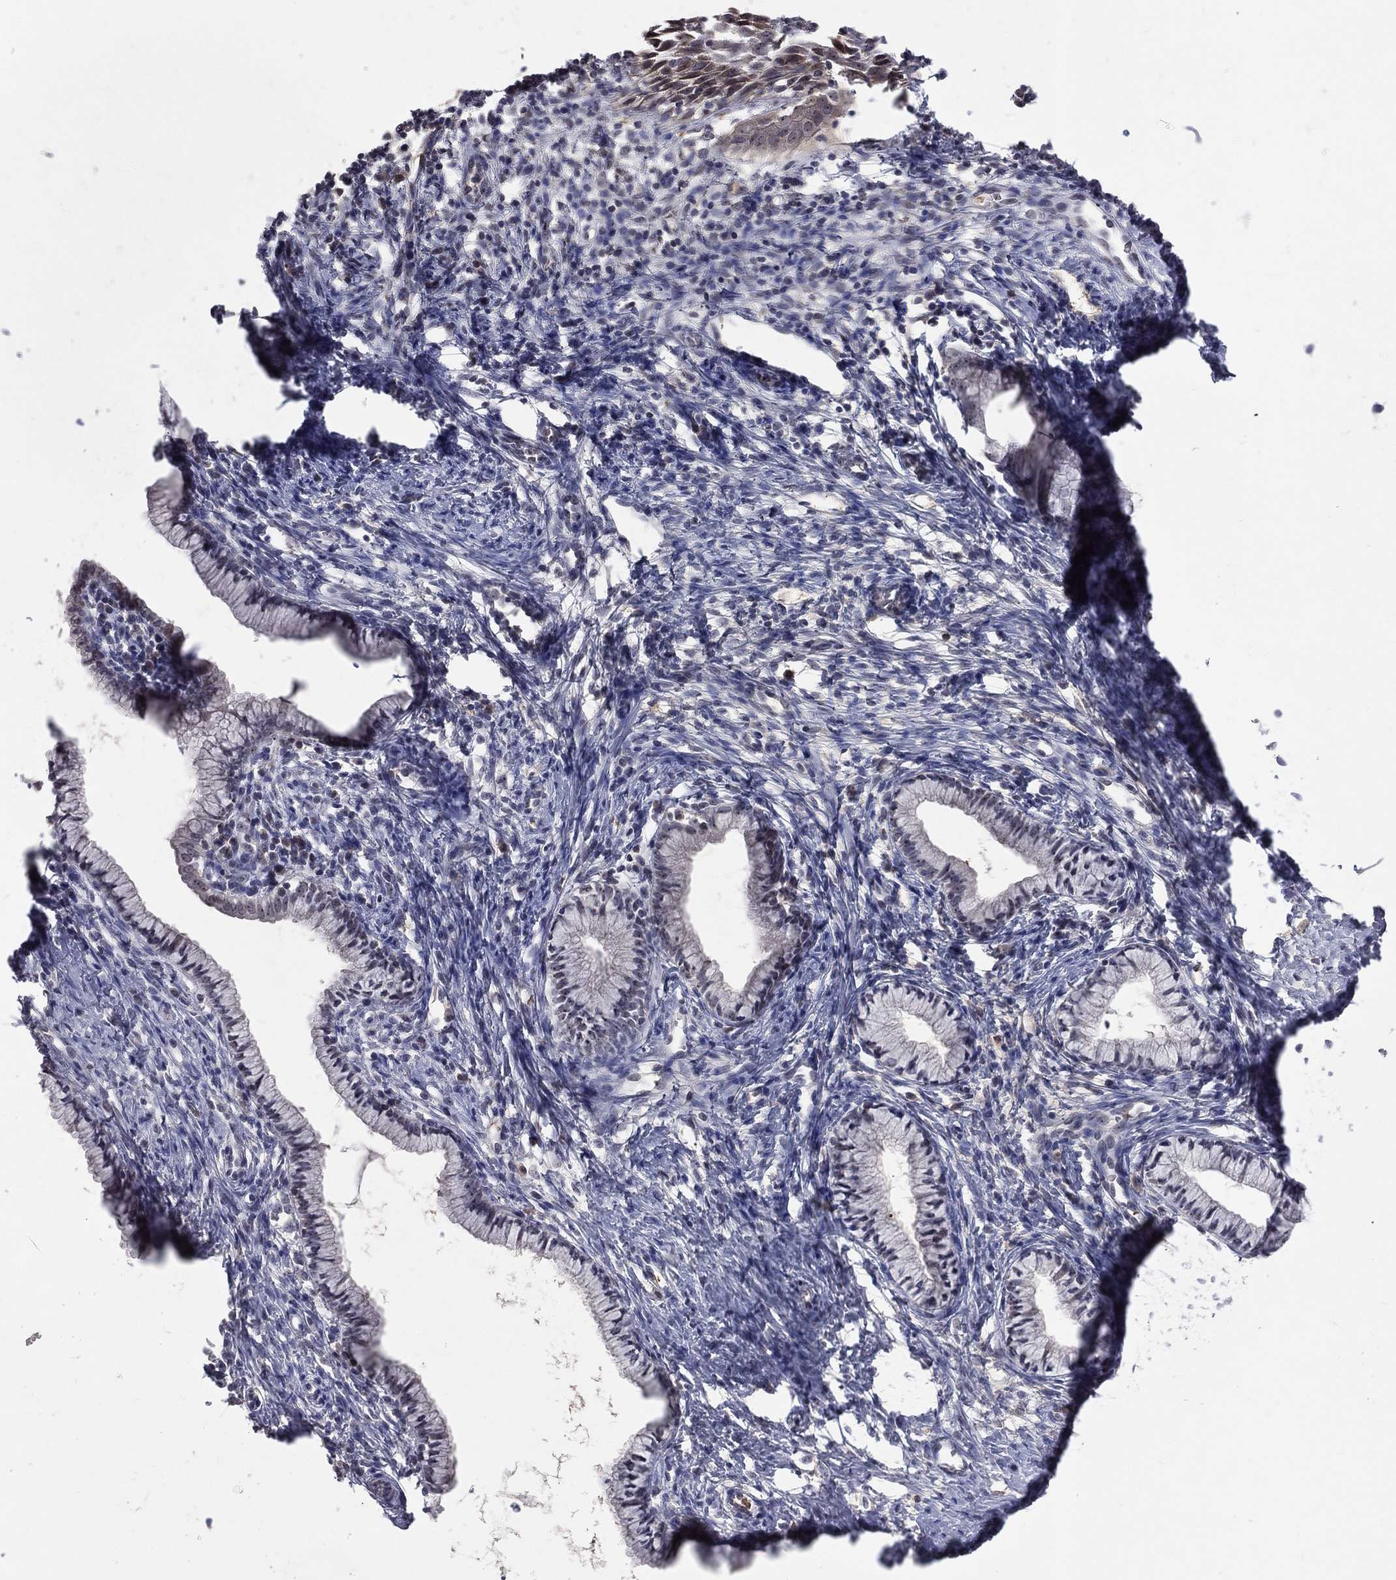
{"staining": {"intensity": "negative", "quantity": "none", "location": "none"}, "tissue": "cervix", "cell_type": "Glandular cells", "image_type": "normal", "snomed": [{"axis": "morphology", "description": "Normal tissue, NOS"}, {"axis": "topography", "description": "Cervix"}], "caption": "Image shows no significant protein staining in glandular cells of unremarkable cervix. Nuclei are stained in blue.", "gene": "DSG4", "patient": {"sex": "female", "age": 39}}